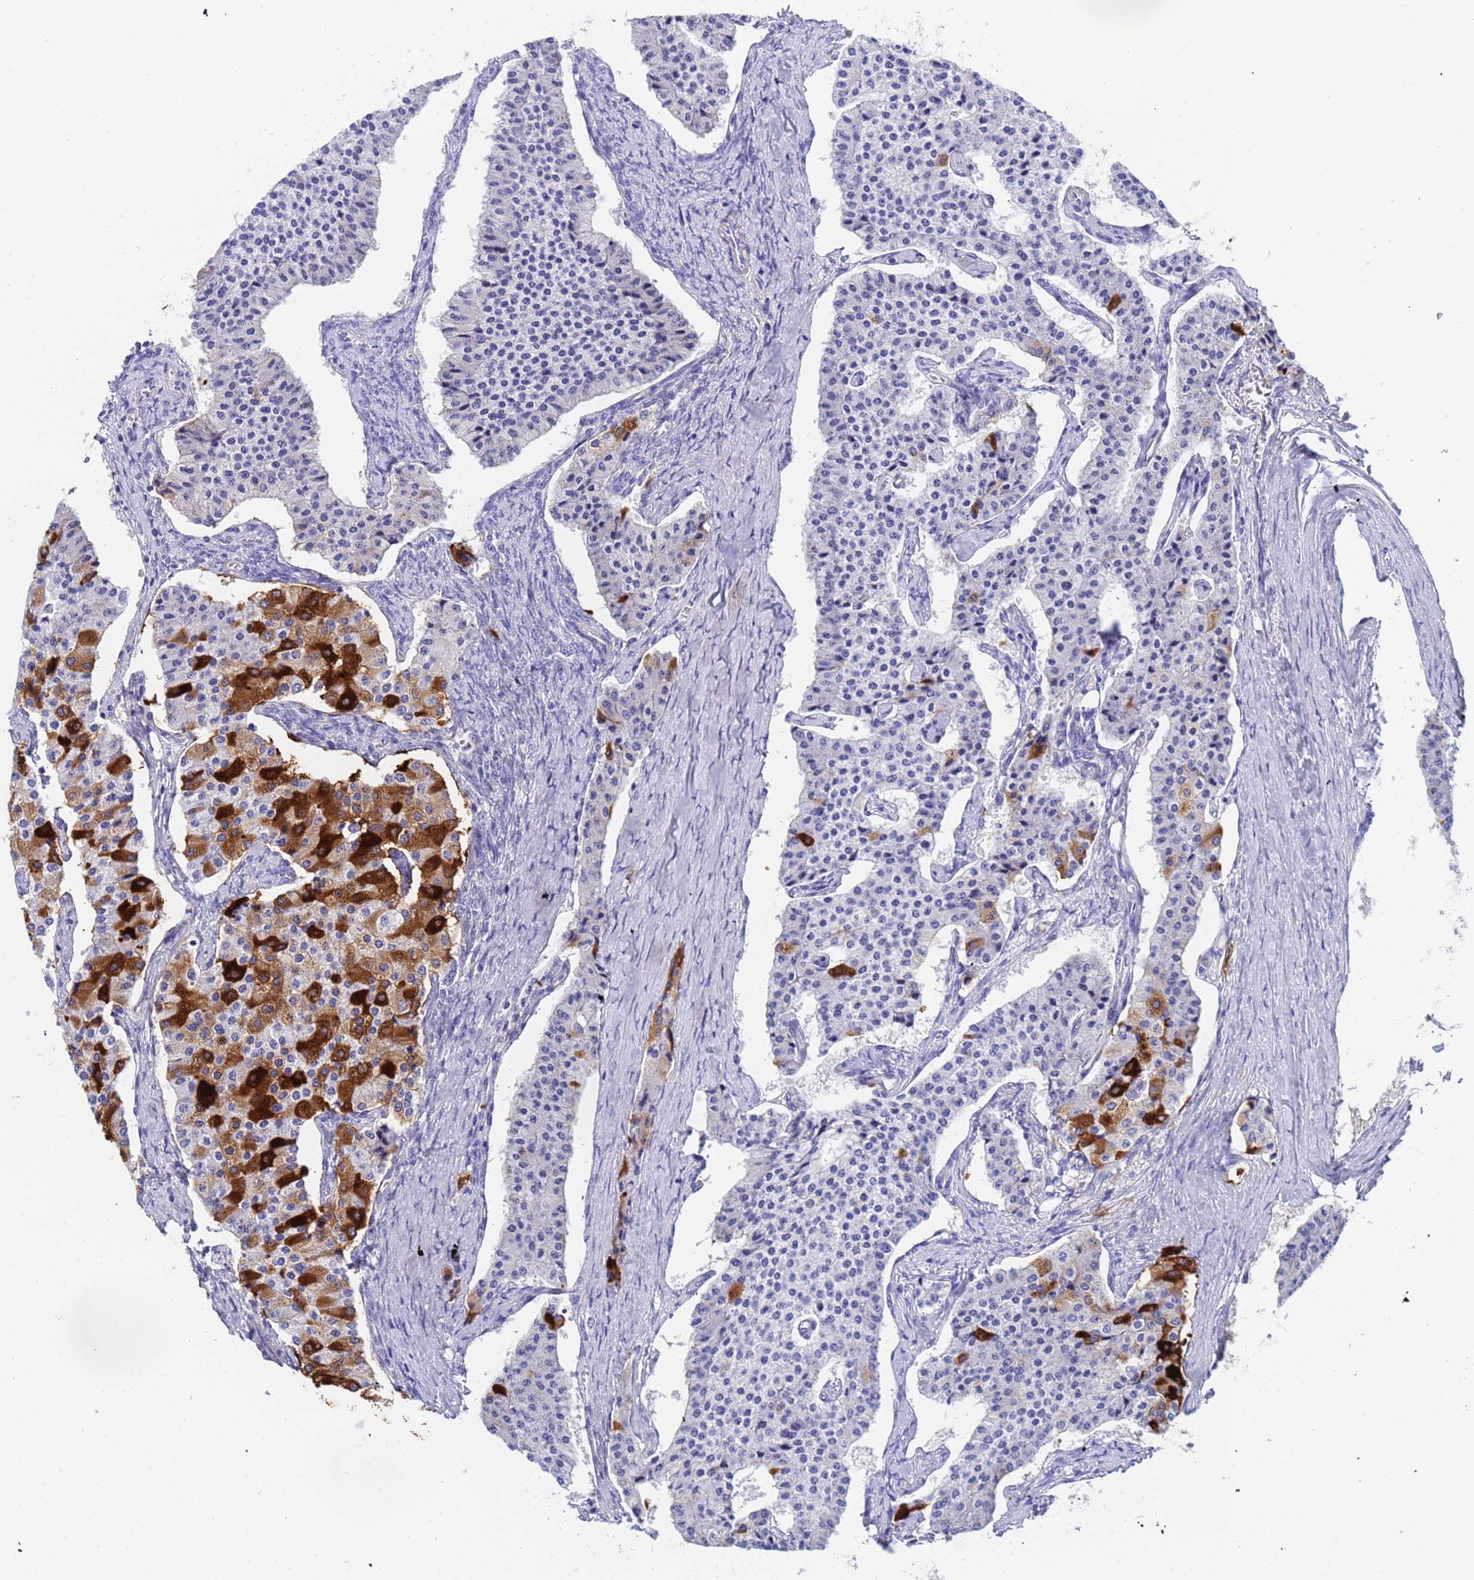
{"staining": {"intensity": "strong", "quantity": "<25%", "location": "cytoplasmic/membranous"}, "tissue": "carcinoid", "cell_type": "Tumor cells", "image_type": "cancer", "snomed": [{"axis": "morphology", "description": "Carcinoid, malignant, NOS"}, {"axis": "topography", "description": "Colon"}], "caption": "An image showing strong cytoplasmic/membranous positivity in about <25% of tumor cells in carcinoid (malignant), as visualized by brown immunohistochemical staining.", "gene": "CST4", "patient": {"sex": "female", "age": 52}}